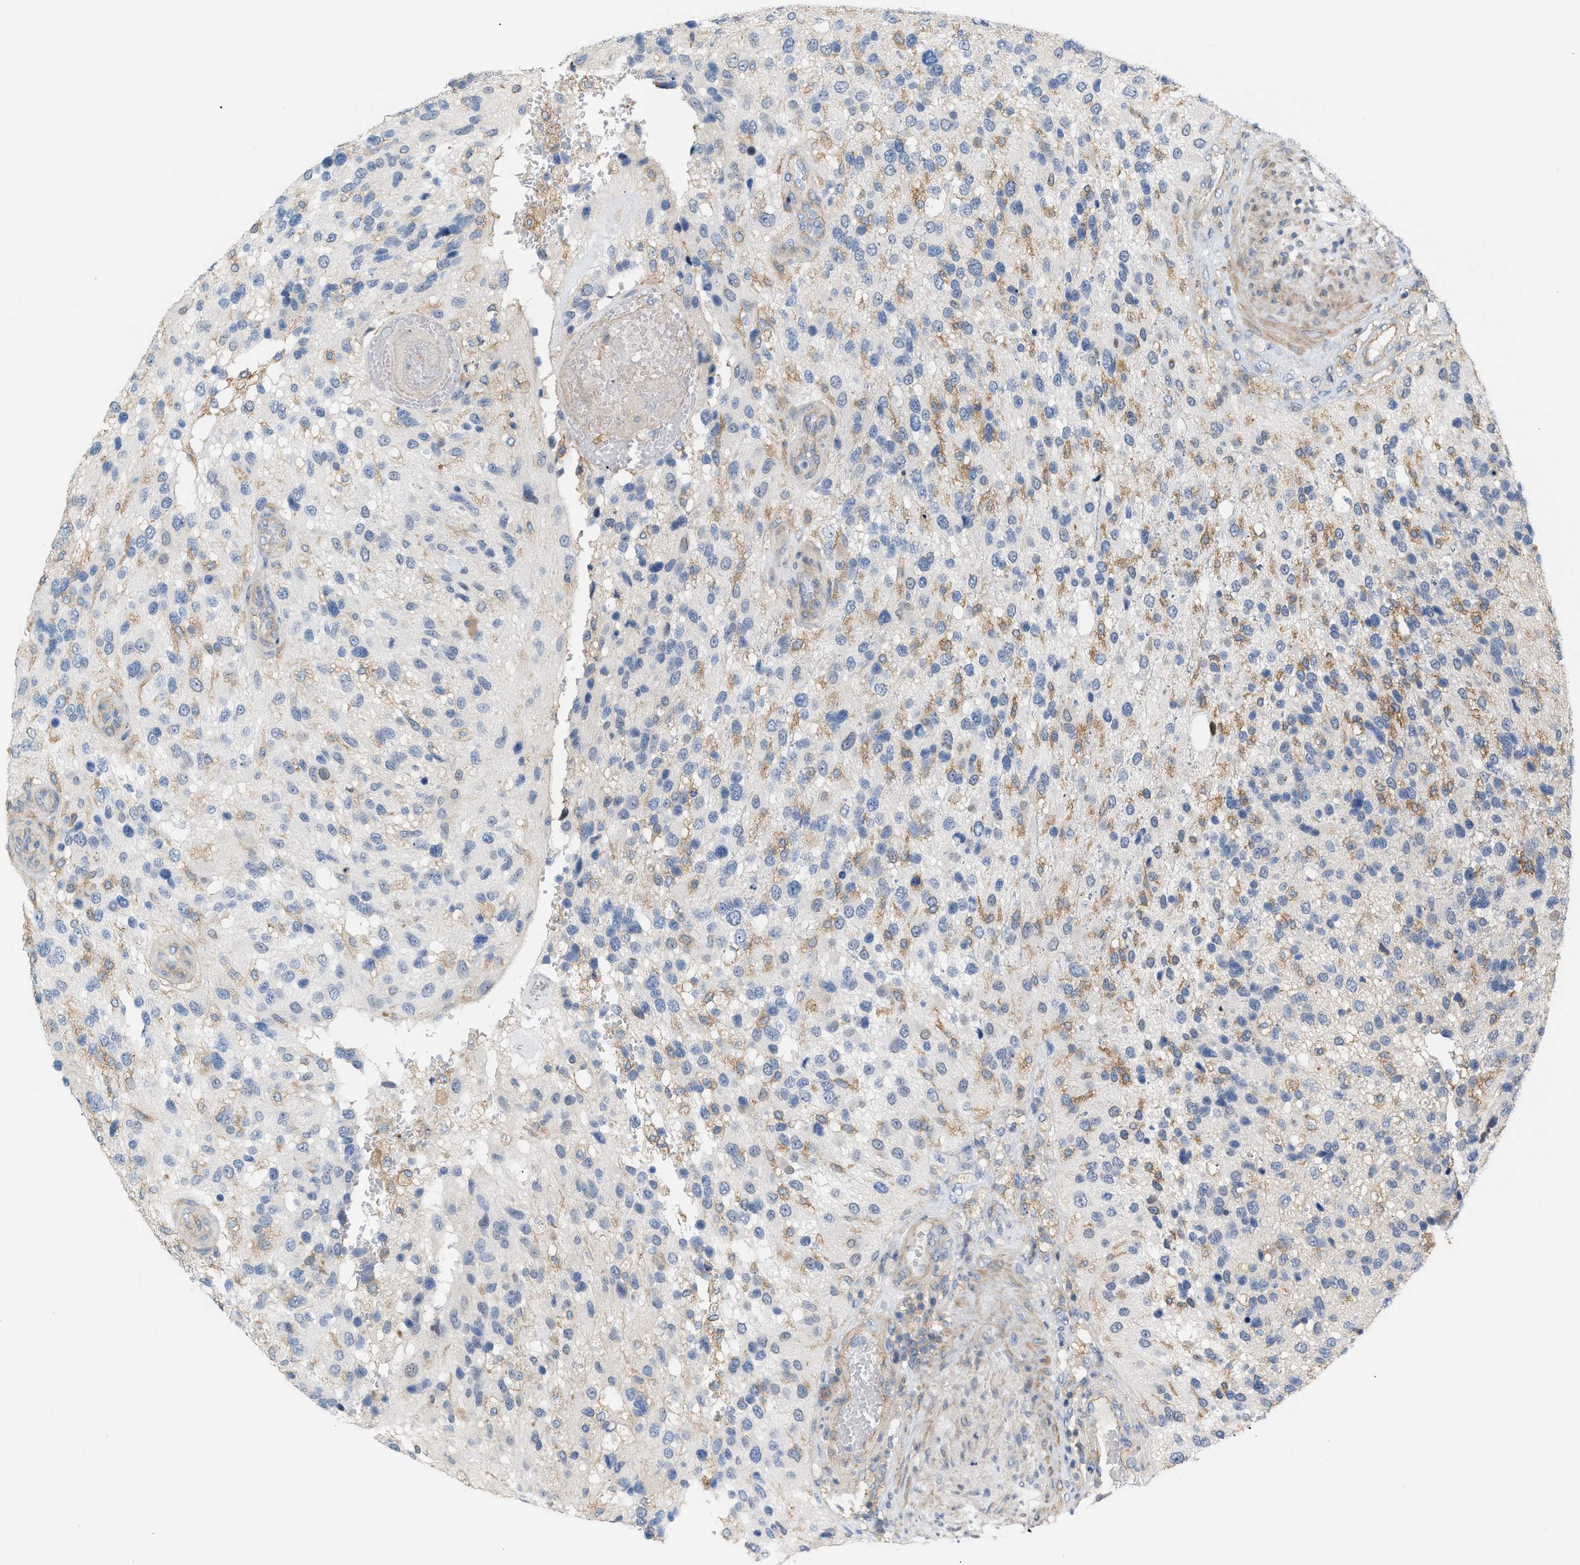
{"staining": {"intensity": "weak", "quantity": "<25%", "location": "cytoplasmic/membranous"}, "tissue": "glioma", "cell_type": "Tumor cells", "image_type": "cancer", "snomed": [{"axis": "morphology", "description": "Glioma, malignant, High grade"}, {"axis": "topography", "description": "Brain"}], "caption": "The photomicrograph demonstrates no significant expression in tumor cells of malignant glioma (high-grade).", "gene": "LRCH1", "patient": {"sex": "female", "age": 58}}